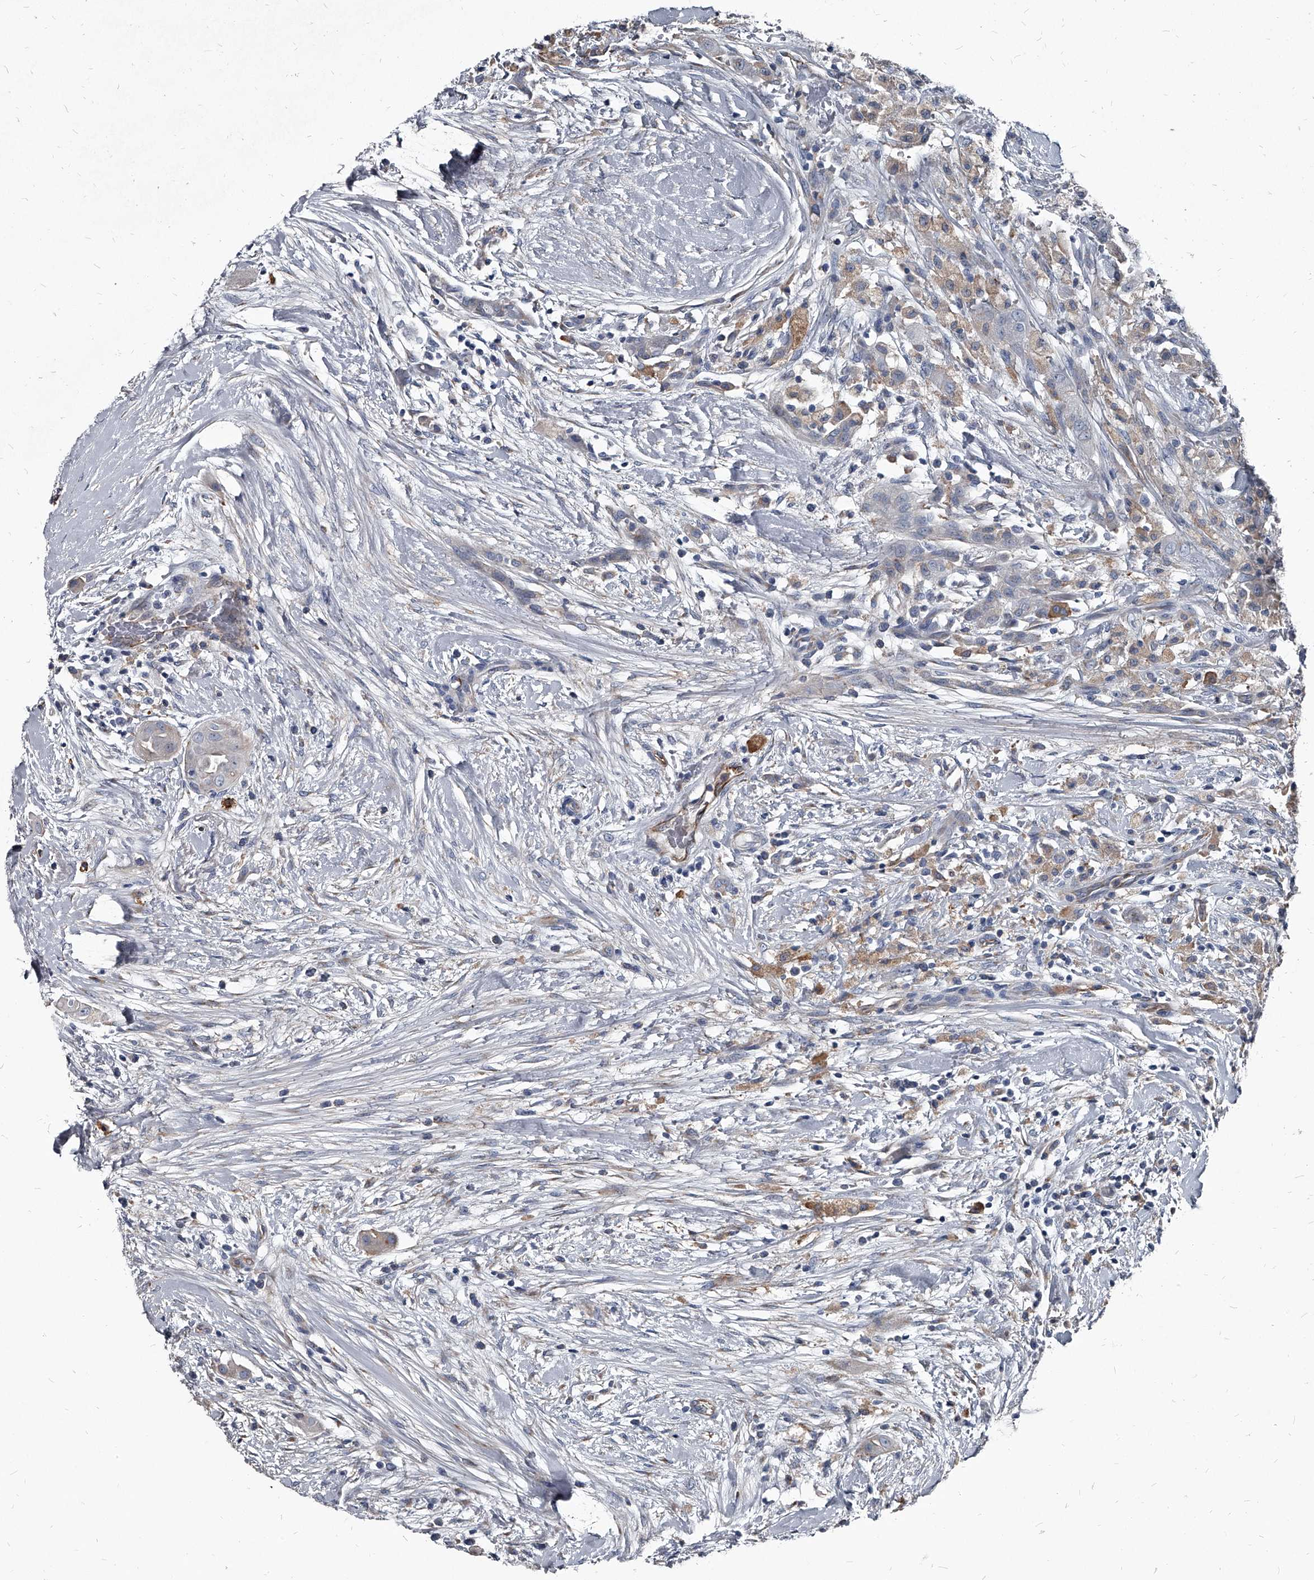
{"staining": {"intensity": "negative", "quantity": "none", "location": "none"}, "tissue": "thyroid cancer", "cell_type": "Tumor cells", "image_type": "cancer", "snomed": [{"axis": "morphology", "description": "Papillary adenocarcinoma, NOS"}, {"axis": "topography", "description": "Thyroid gland"}], "caption": "This is an immunohistochemistry (IHC) histopathology image of thyroid papillary adenocarcinoma. There is no staining in tumor cells.", "gene": "PGLYRP3", "patient": {"sex": "female", "age": 59}}